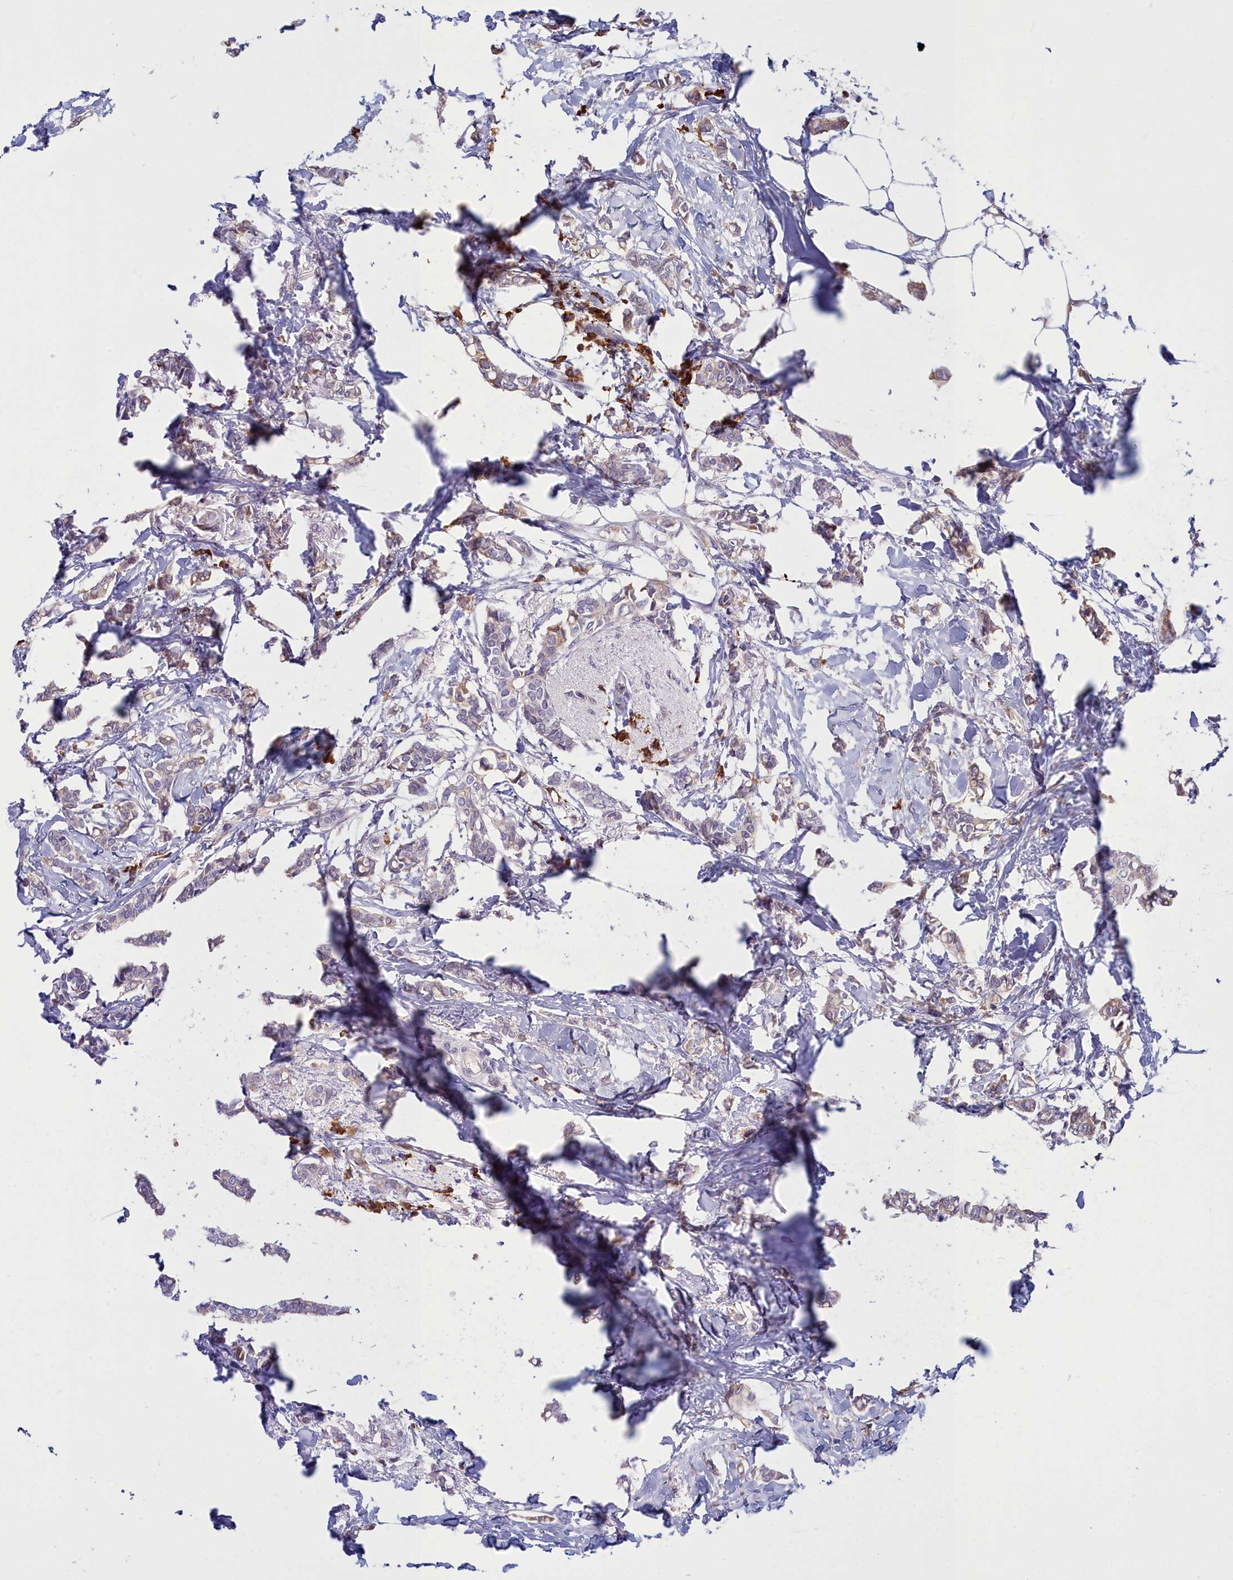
{"staining": {"intensity": "weak", "quantity": "<25%", "location": "cytoplasmic/membranous"}, "tissue": "breast cancer", "cell_type": "Tumor cells", "image_type": "cancer", "snomed": [{"axis": "morphology", "description": "Duct carcinoma"}, {"axis": "topography", "description": "Breast"}], "caption": "This is an immunohistochemistry (IHC) photomicrograph of breast intraductal carcinoma. There is no staining in tumor cells.", "gene": "HM13", "patient": {"sex": "female", "age": 41}}